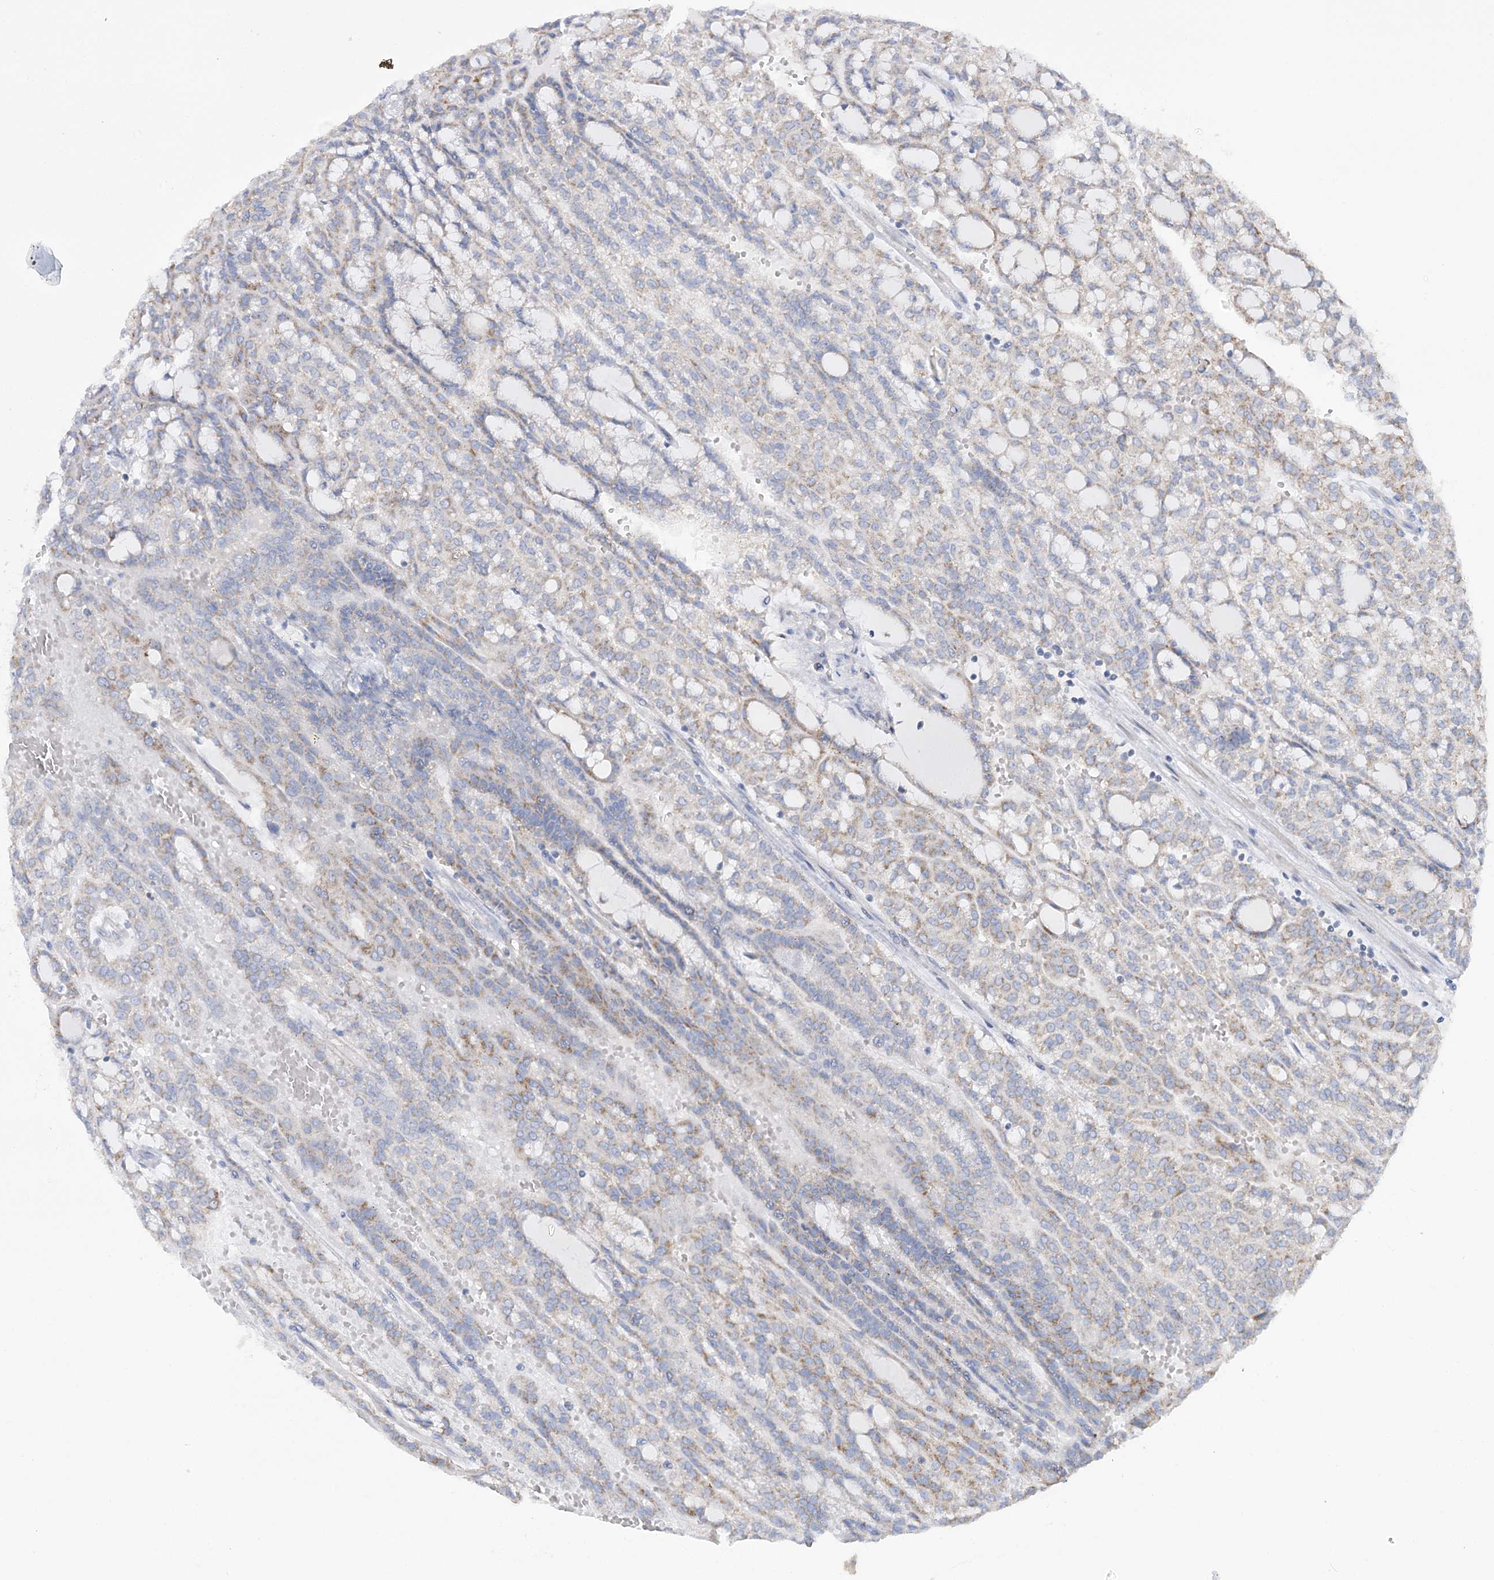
{"staining": {"intensity": "weak", "quantity": "25%-75%", "location": "cytoplasmic/membranous"}, "tissue": "renal cancer", "cell_type": "Tumor cells", "image_type": "cancer", "snomed": [{"axis": "morphology", "description": "Adenocarcinoma, NOS"}, {"axis": "topography", "description": "Kidney"}], "caption": "About 25%-75% of tumor cells in human renal cancer (adenocarcinoma) display weak cytoplasmic/membranous protein expression as visualized by brown immunohistochemical staining.", "gene": "MMADHC", "patient": {"sex": "male", "age": 63}}